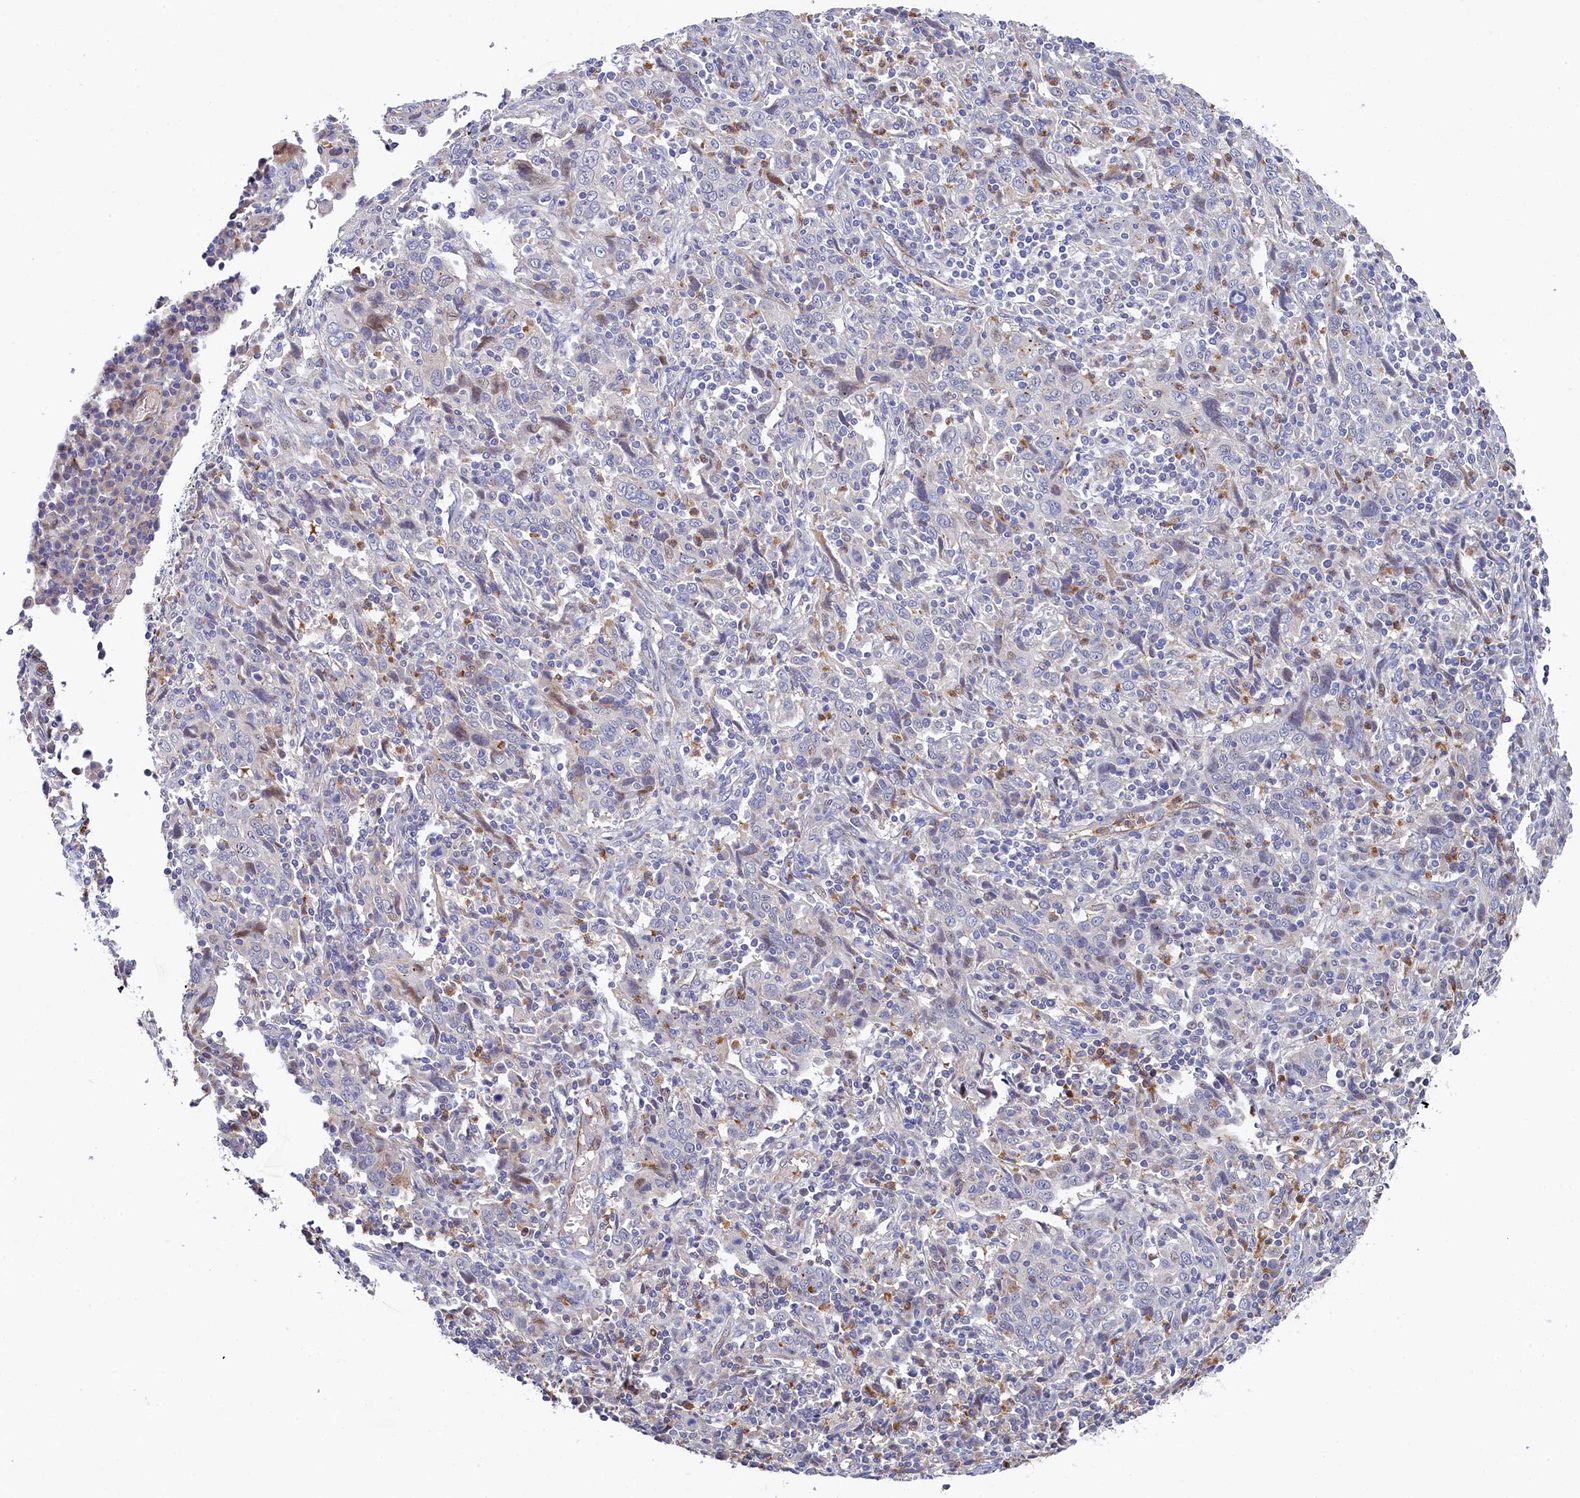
{"staining": {"intensity": "negative", "quantity": "none", "location": "none"}, "tissue": "cervical cancer", "cell_type": "Tumor cells", "image_type": "cancer", "snomed": [{"axis": "morphology", "description": "Squamous cell carcinoma, NOS"}, {"axis": "topography", "description": "Cervix"}], "caption": "Immunohistochemistry (IHC) image of neoplastic tissue: squamous cell carcinoma (cervical) stained with DAB (3,3'-diaminobenzidine) exhibits no significant protein expression in tumor cells.", "gene": "PIK3C3", "patient": {"sex": "female", "age": 46}}